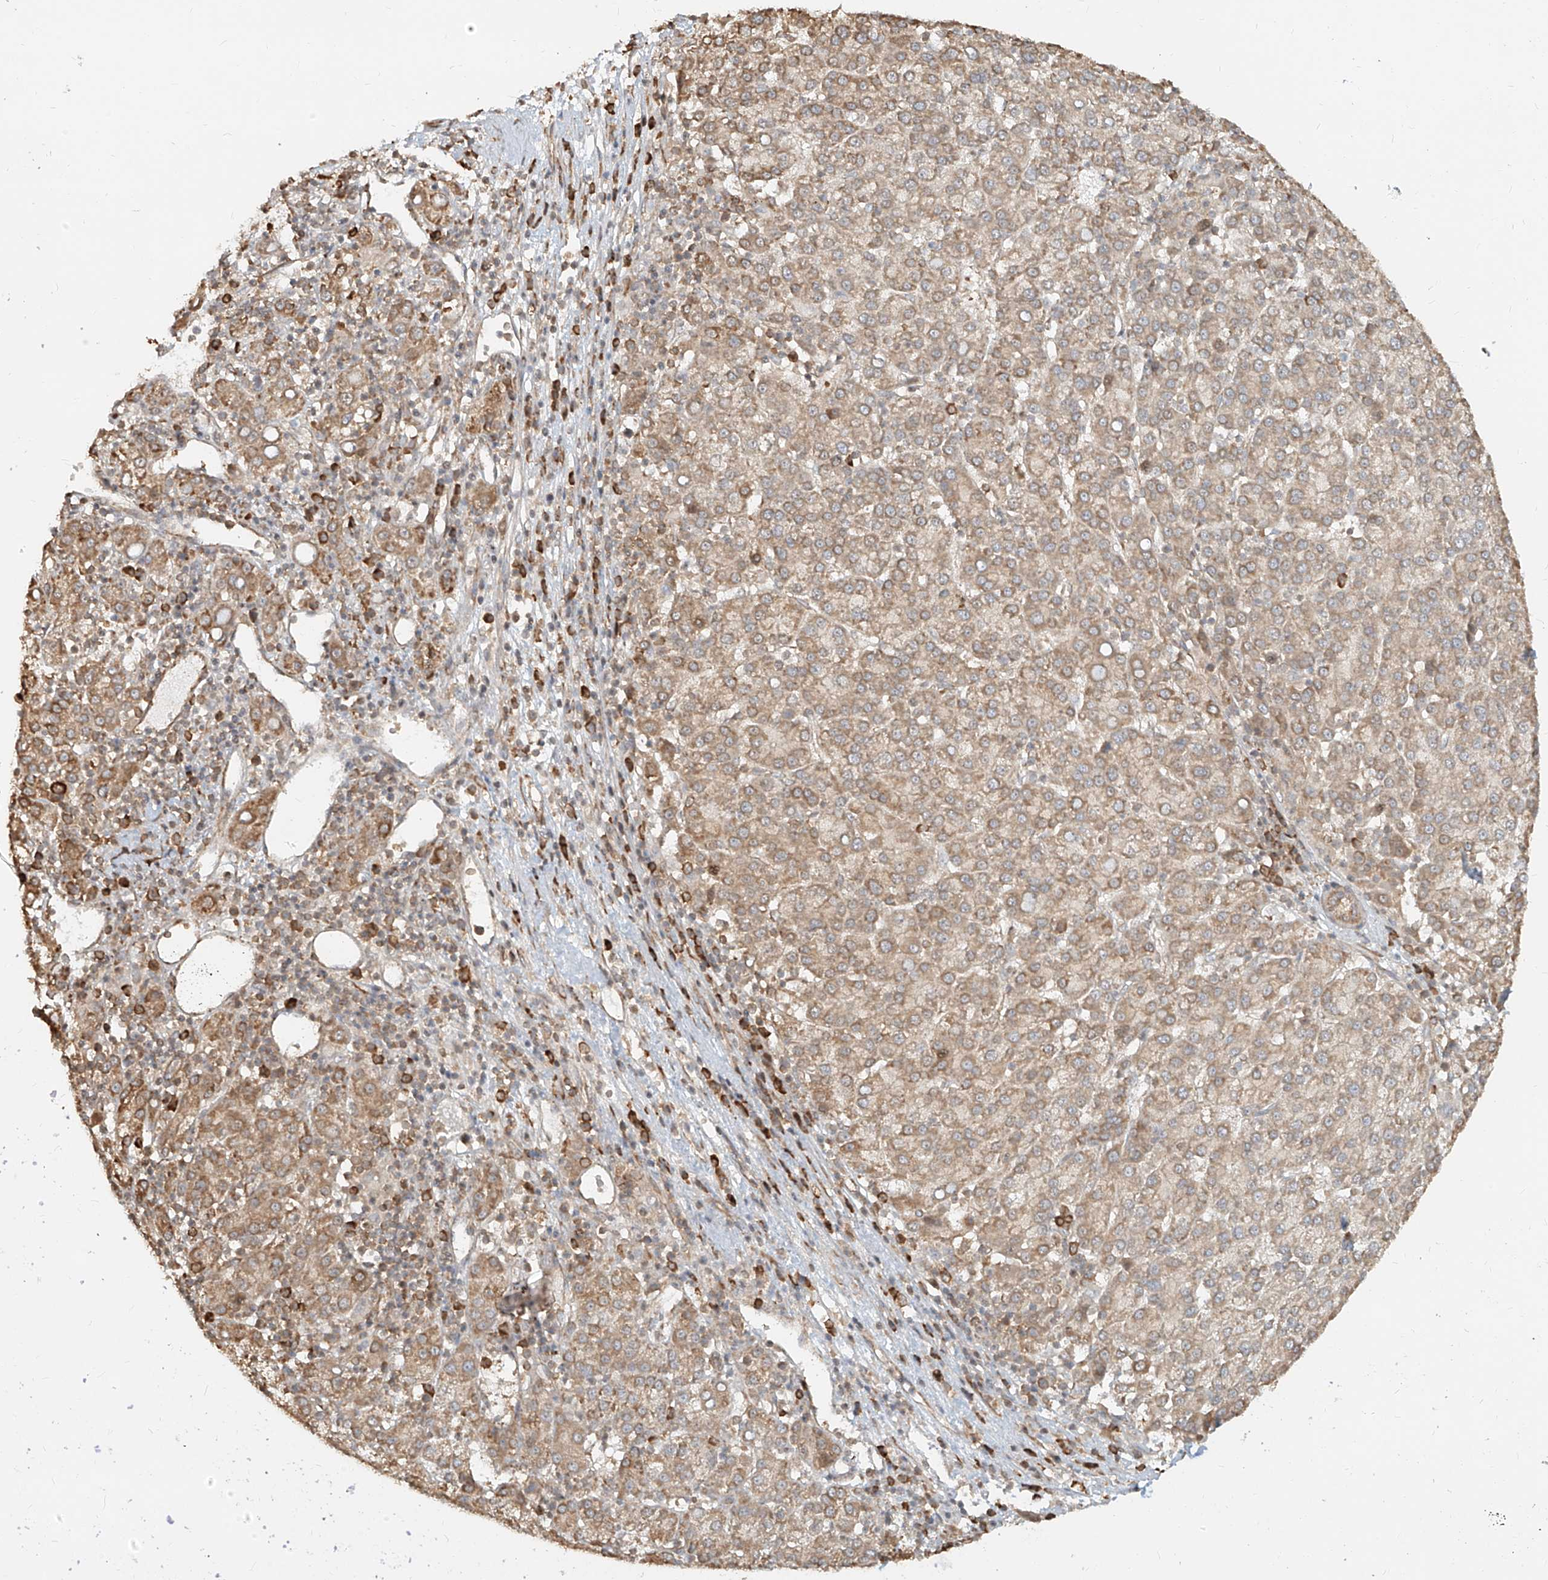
{"staining": {"intensity": "moderate", "quantity": ">75%", "location": "cytoplasmic/membranous"}, "tissue": "liver cancer", "cell_type": "Tumor cells", "image_type": "cancer", "snomed": [{"axis": "morphology", "description": "Carcinoma, Hepatocellular, NOS"}, {"axis": "topography", "description": "Liver"}], "caption": "Liver cancer was stained to show a protein in brown. There is medium levels of moderate cytoplasmic/membranous expression in about >75% of tumor cells. (Brightfield microscopy of DAB IHC at high magnification).", "gene": "UBE2K", "patient": {"sex": "female", "age": 58}}